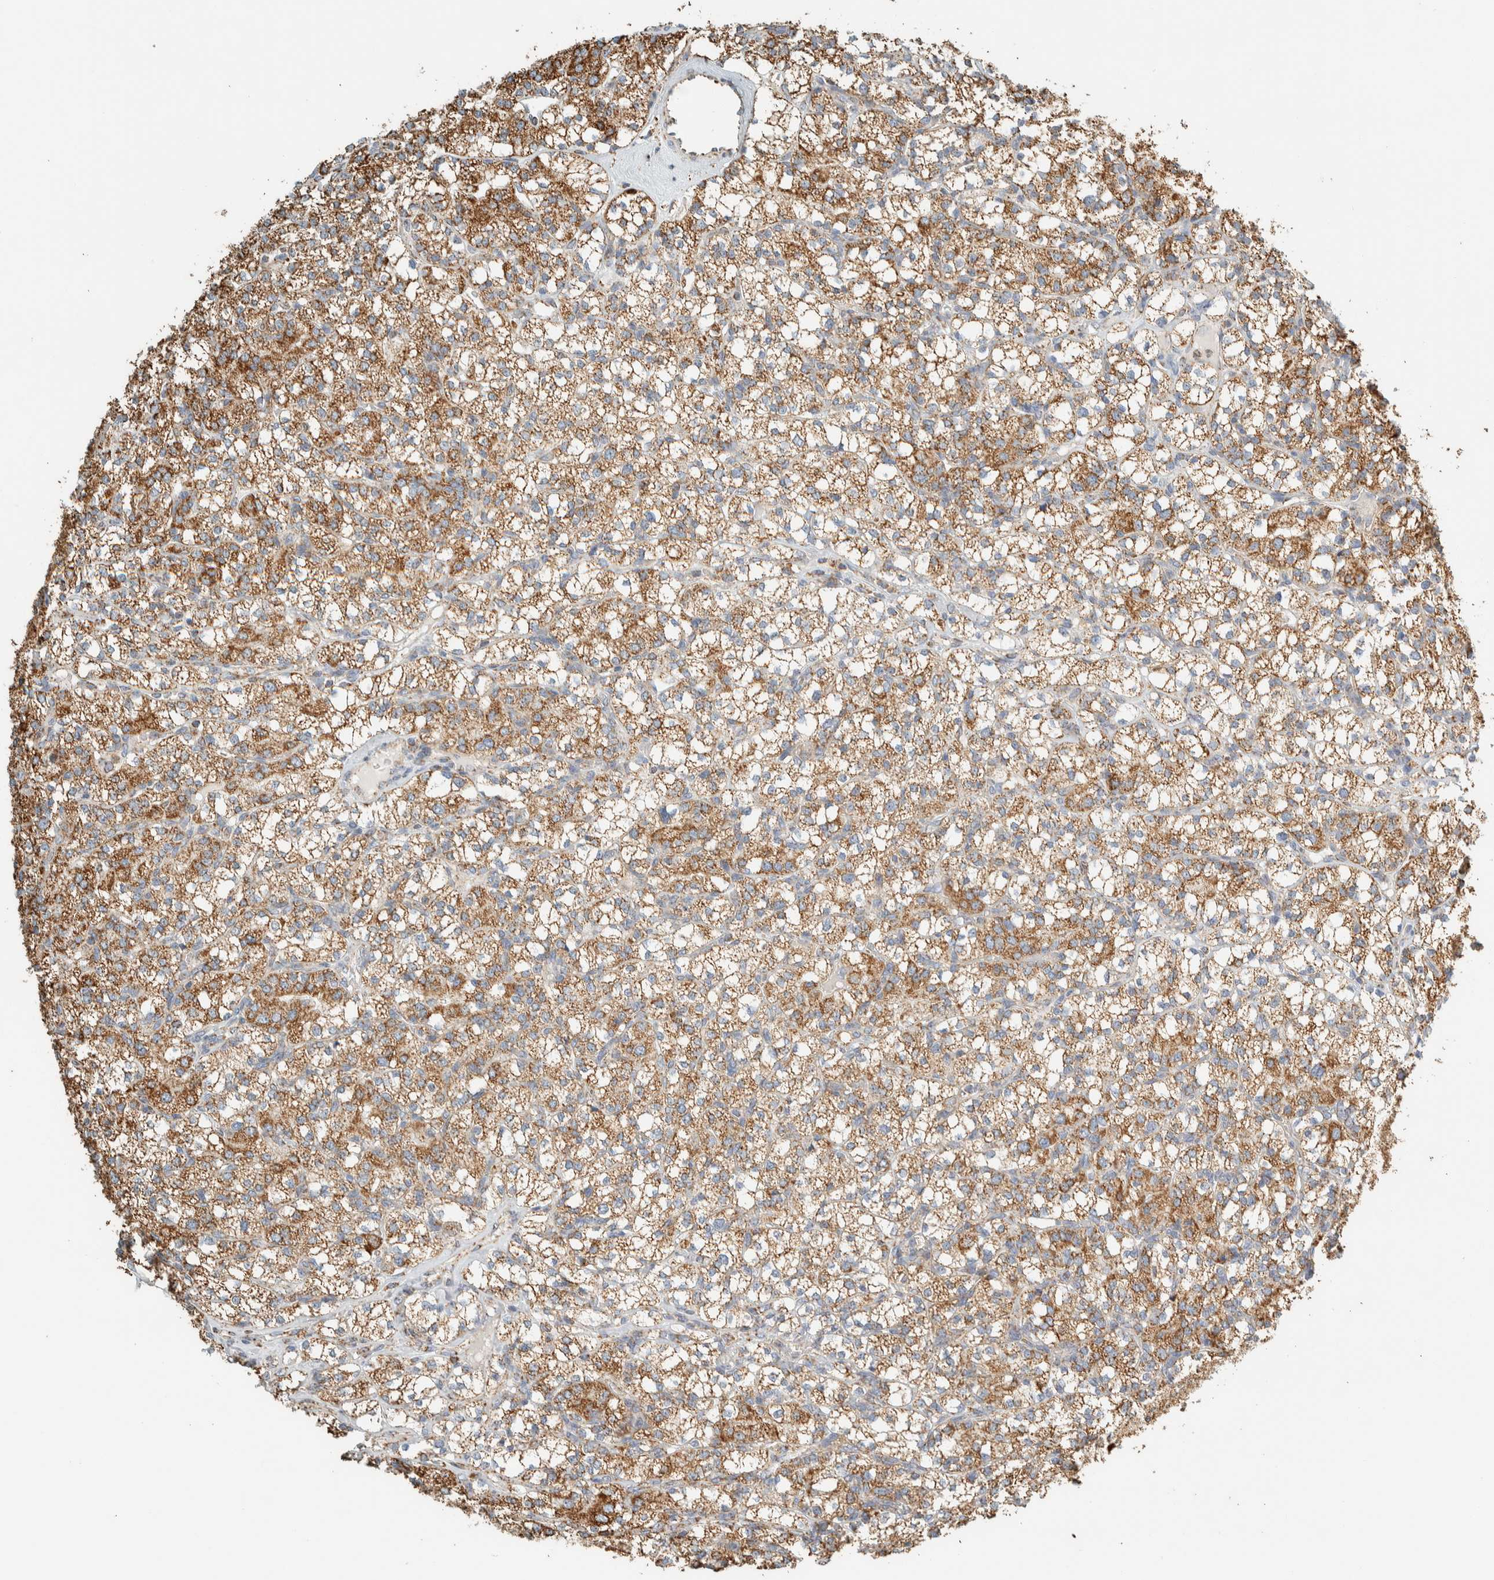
{"staining": {"intensity": "moderate", "quantity": ">75%", "location": "cytoplasmic/membranous"}, "tissue": "renal cancer", "cell_type": "Tumor cells", "image_type": "cancer", "snomed": [{"axis": "morphology", "description": "Adenocarcinoma, NOS"}, {"axis": "topography", "description": "Kidney"}], "caption": "Protein analysis of adenocarcinoma (renal) tissue displays moderate cytoplasmic/membranous staining in approximately >75% of tumor cells.", "gene": "ZNF454", "patient": {"sex": "male", "age": 77}}